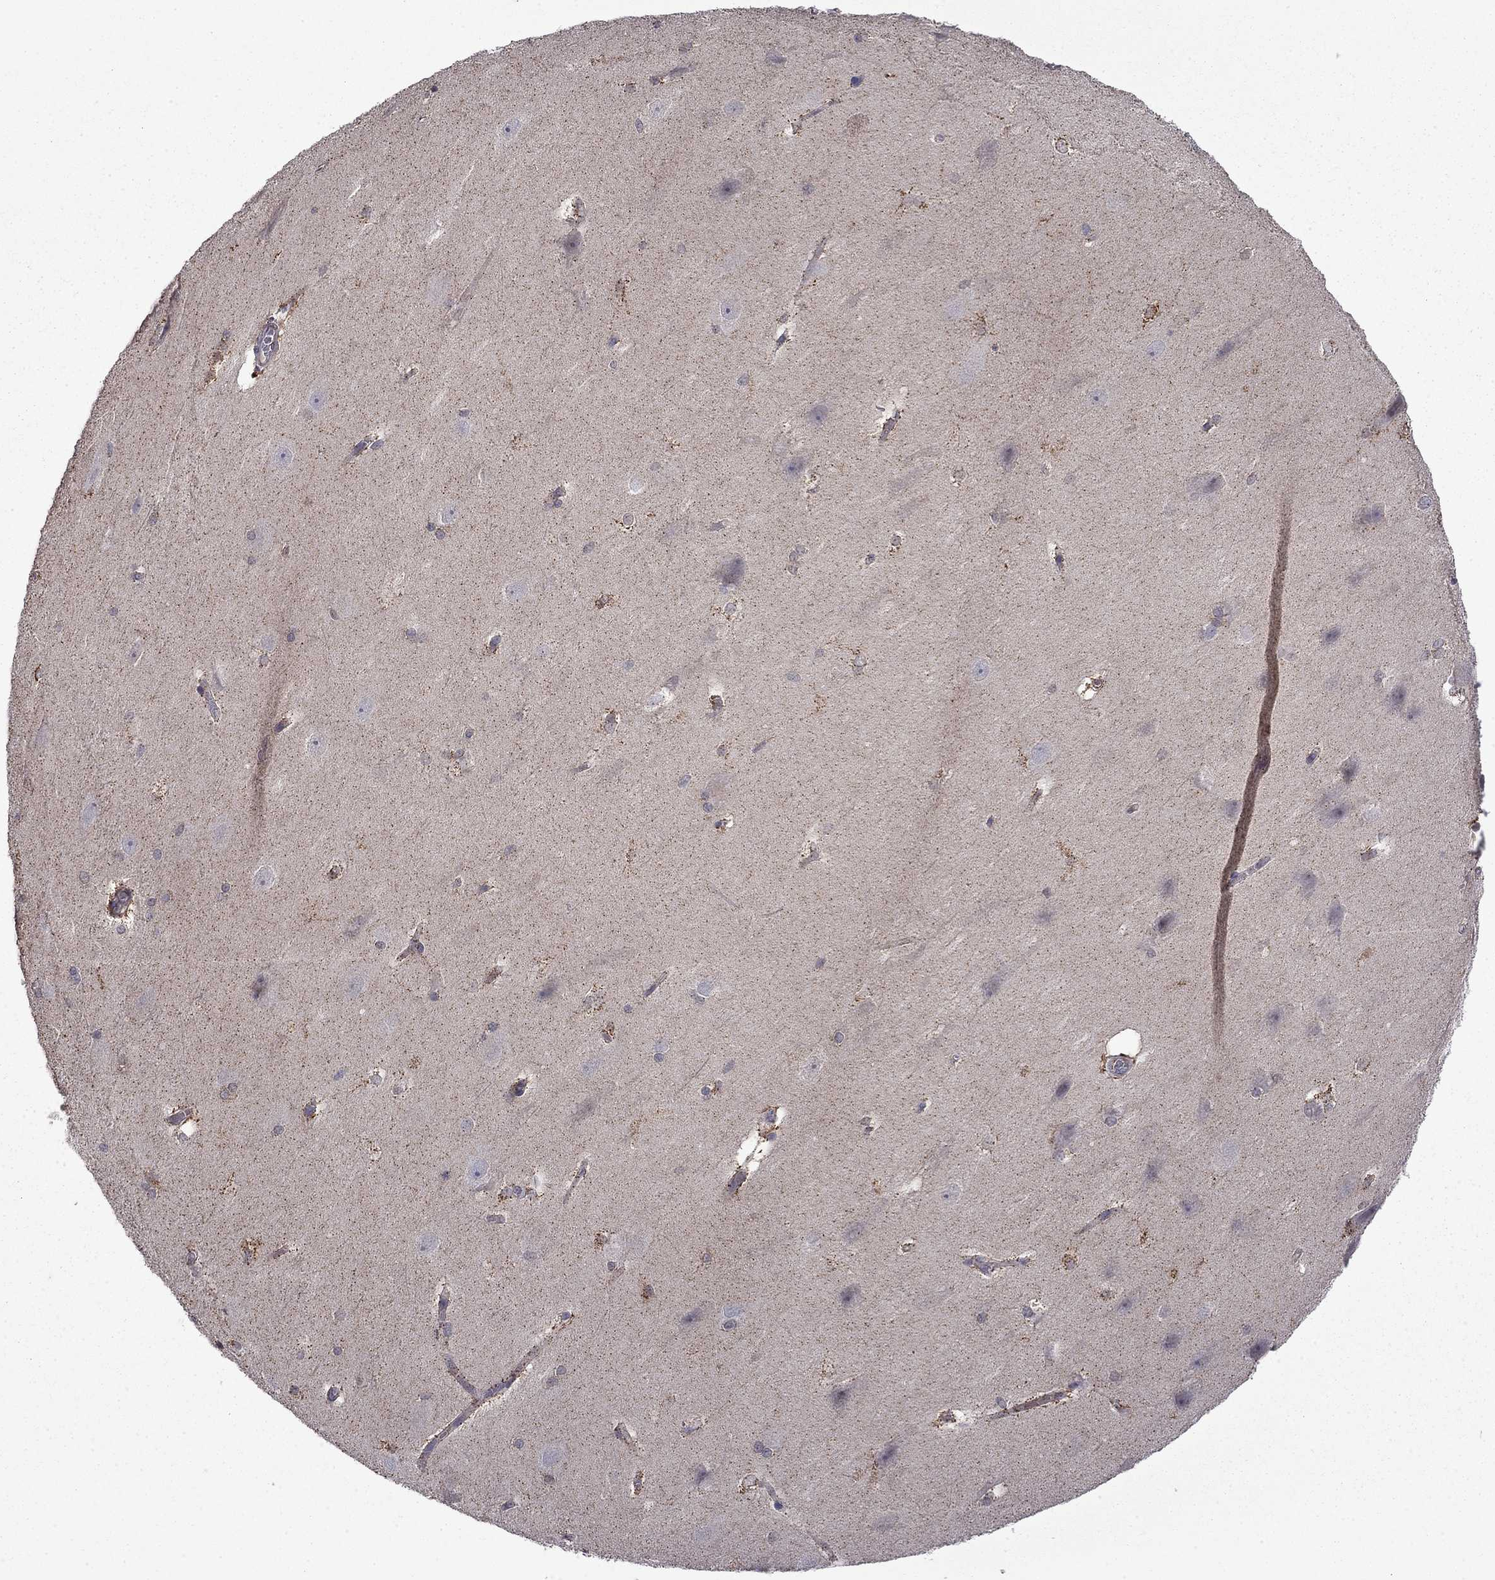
{"staining": {"intensity": "moderate", "quantity": "<25%", "location": "cytoplasmic/membranous"}, "tissue": "hippocampus", "cell_type": "Glial cells", "image_type": "normal", "snomed": [{"axis": "morphology", "description": "Normal tissue, NOS"}, {"axis": "topography", "description": "Cerebral cortex"}, {"axis": "topography", "description": "Hippocampus"}], "caption": "Protein expression analysis of normal hippocampus reveals moderate cytoplasmic/membranous expression in about <25% of glial cells.", "gene": "TPMT", "patient": {"sex": "female", "age": 19}}